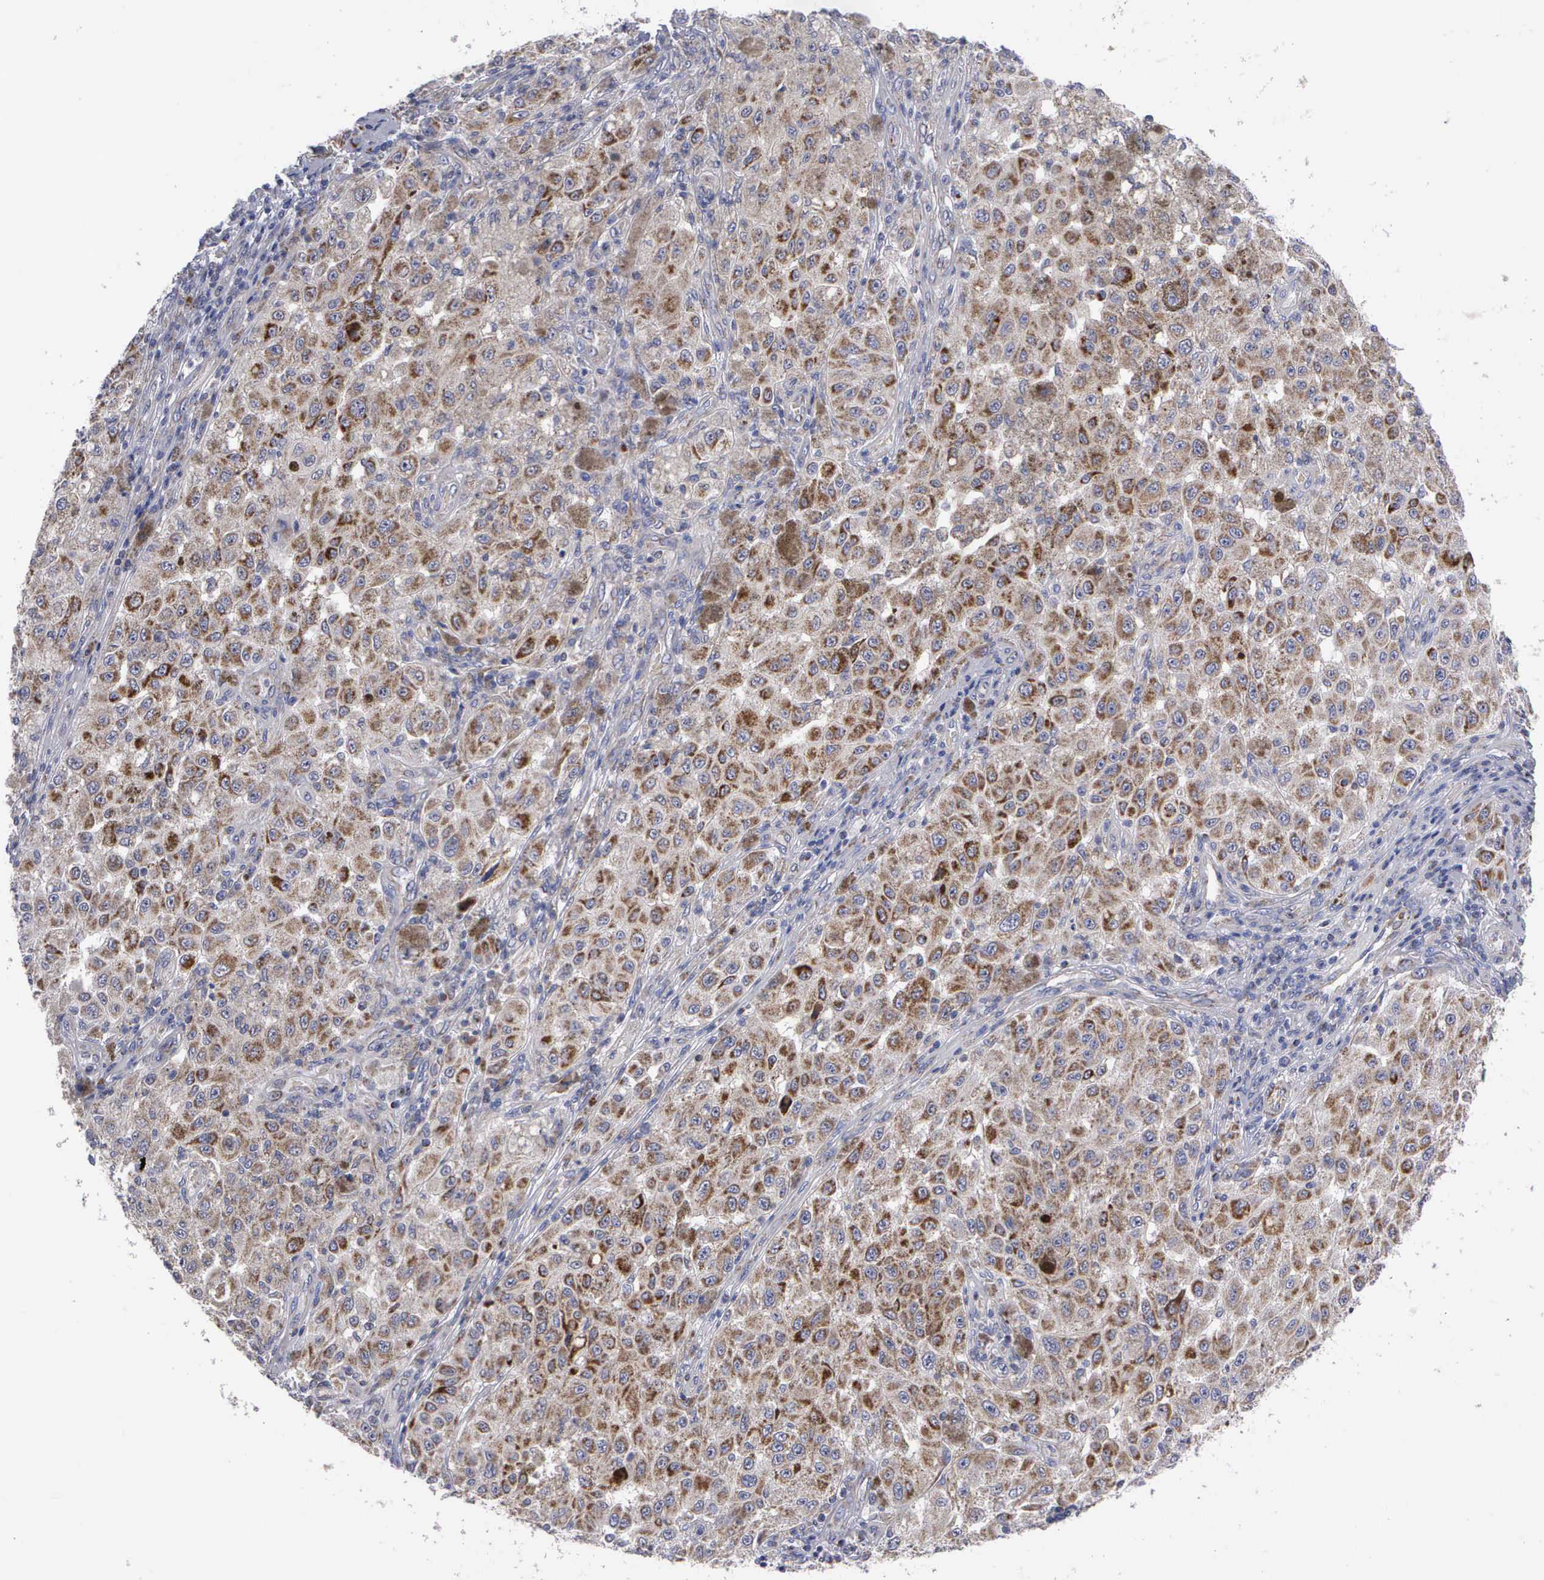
{"staining": {"intensity": "moderate", "quantity": ">75%", "location": "cytoplasmic/membranous"}, "tissue": "melanoma", "cell_type": "Tumor cells", "image_type": "cancer", "snomed": [{"axis": "morphology", "description": "Malignant melanoma, NOS"}, {"axis": "topography", "description": "Skin"}], "caption": "The image shows staining of melanoma, revealing moderate cytoplasmic/membranous protein staining (brown color) within tumor cells.", "gene": "APOOL", "patient": {"sex": "female", "age": 64}}